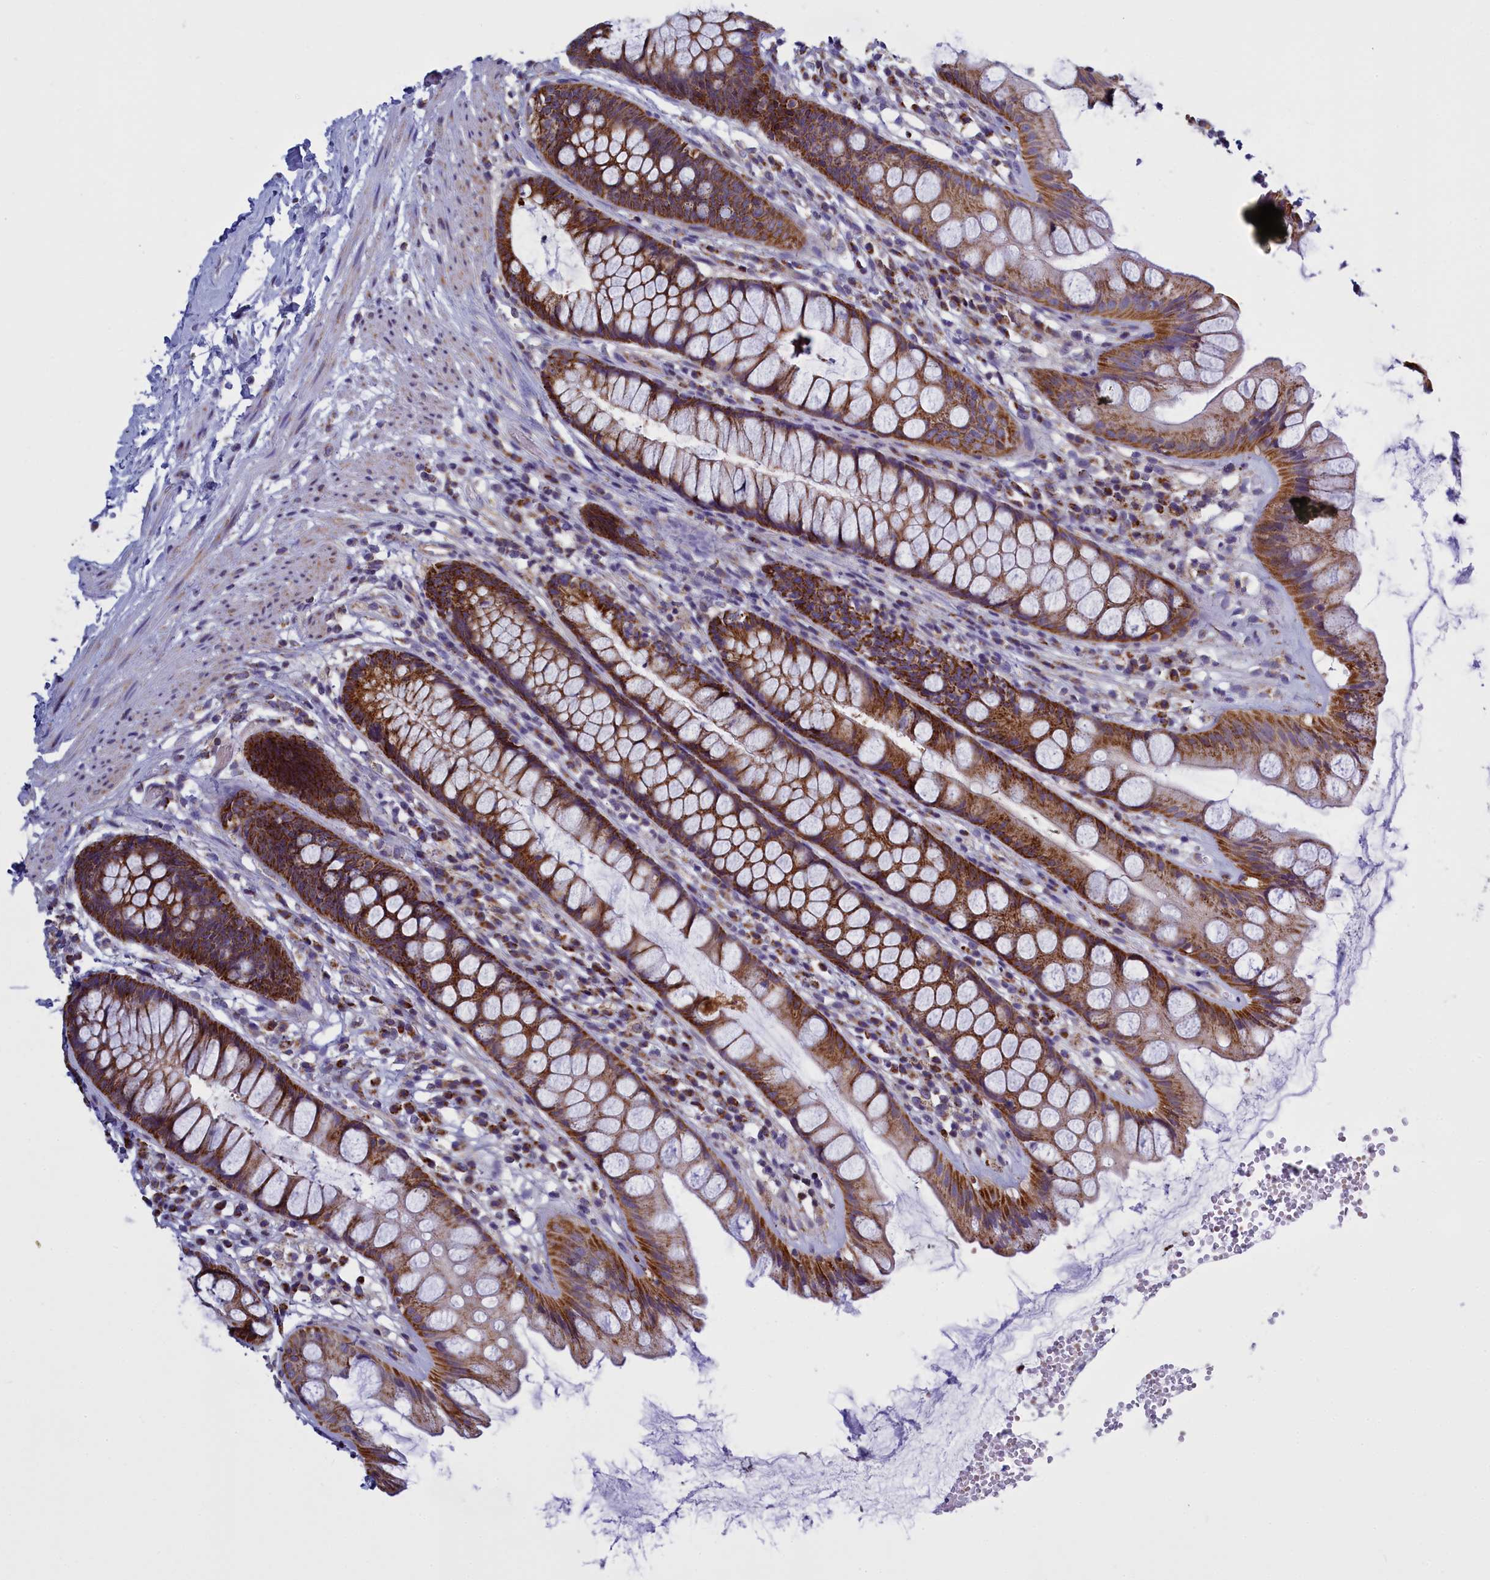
{"staining": {"intensity": "strong", "quantity": ">75%", "location": "cytoplasmic/membranous"}, "tissue": "rectum", "cell_type": "Glandular cells", "image_type": "normal", "snomed": [{"axis": "morphology", "description": "Normal tissue, NOS"}, {"axis": "topography", "description": "Rectum"}], "caption": "Brown immunohistochemical staining in unremarkable human rectum shows strong cytoplasmic/membranous positivity in approximately >75% of glandular cells. The protein of interest is shown in brown color, while the nuclei are stained blue.", "gene": "IFT122", "patient": {"sex": "male", "age": 74}}